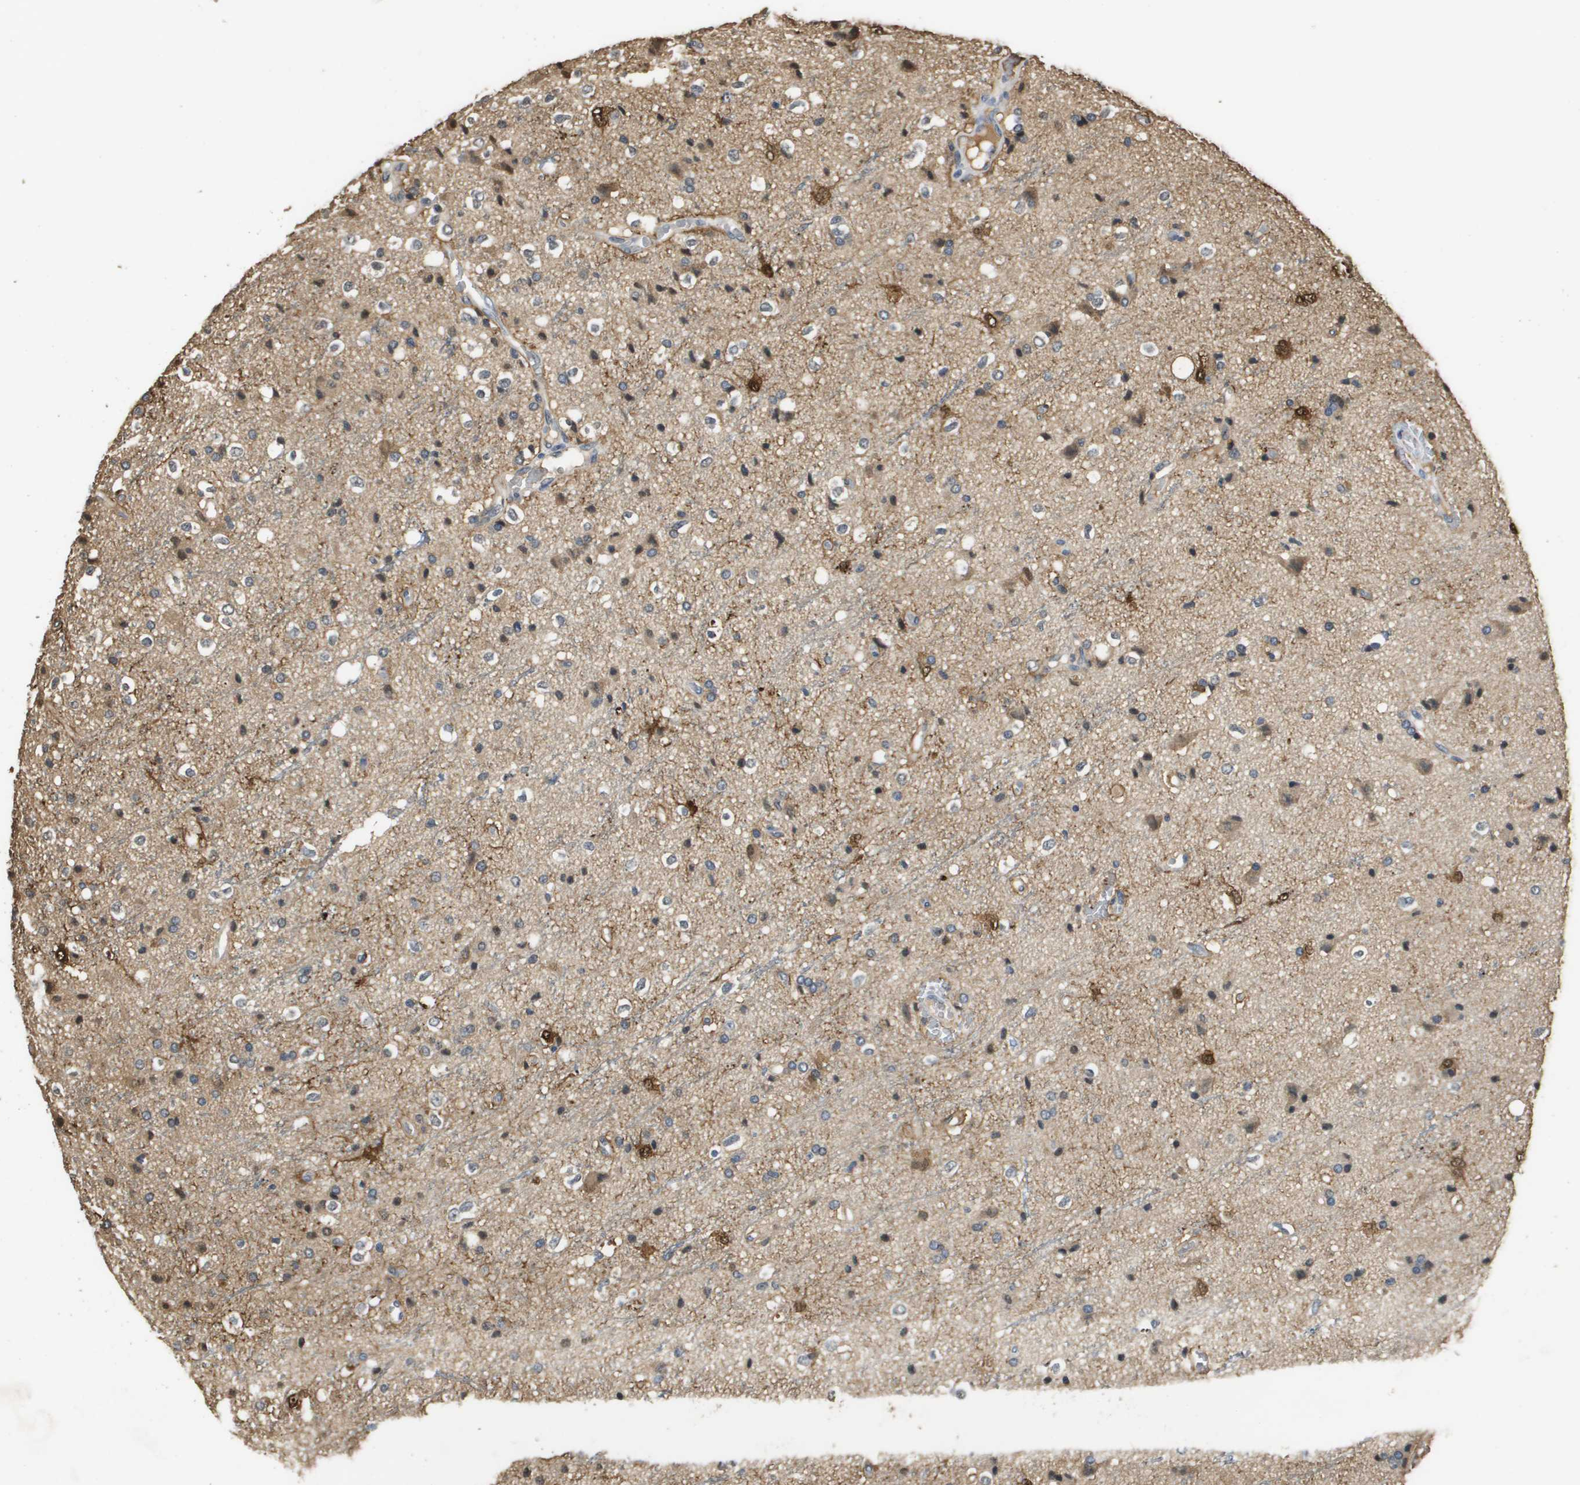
{"staining": {"intensity": "moderate", "quantity": "<25%", "location": "nuclear"}, "tissue": "glioma", "cell_type": "Tumor cells", "image_type": "cancer", "snomed": [{"axis": "morphology", "description": "Glioma, malignant, High grade"}, {"axis": "topography", "description": "Brain"}], "caption": "This is a histology image of immunohistochemistry (IHC) staining of malignant glioma (high-grade), which shows moderate positivity in the nuclear of tumor cells.", "gene": "MT3", "patient": {"sex": "male", "age": 47}}